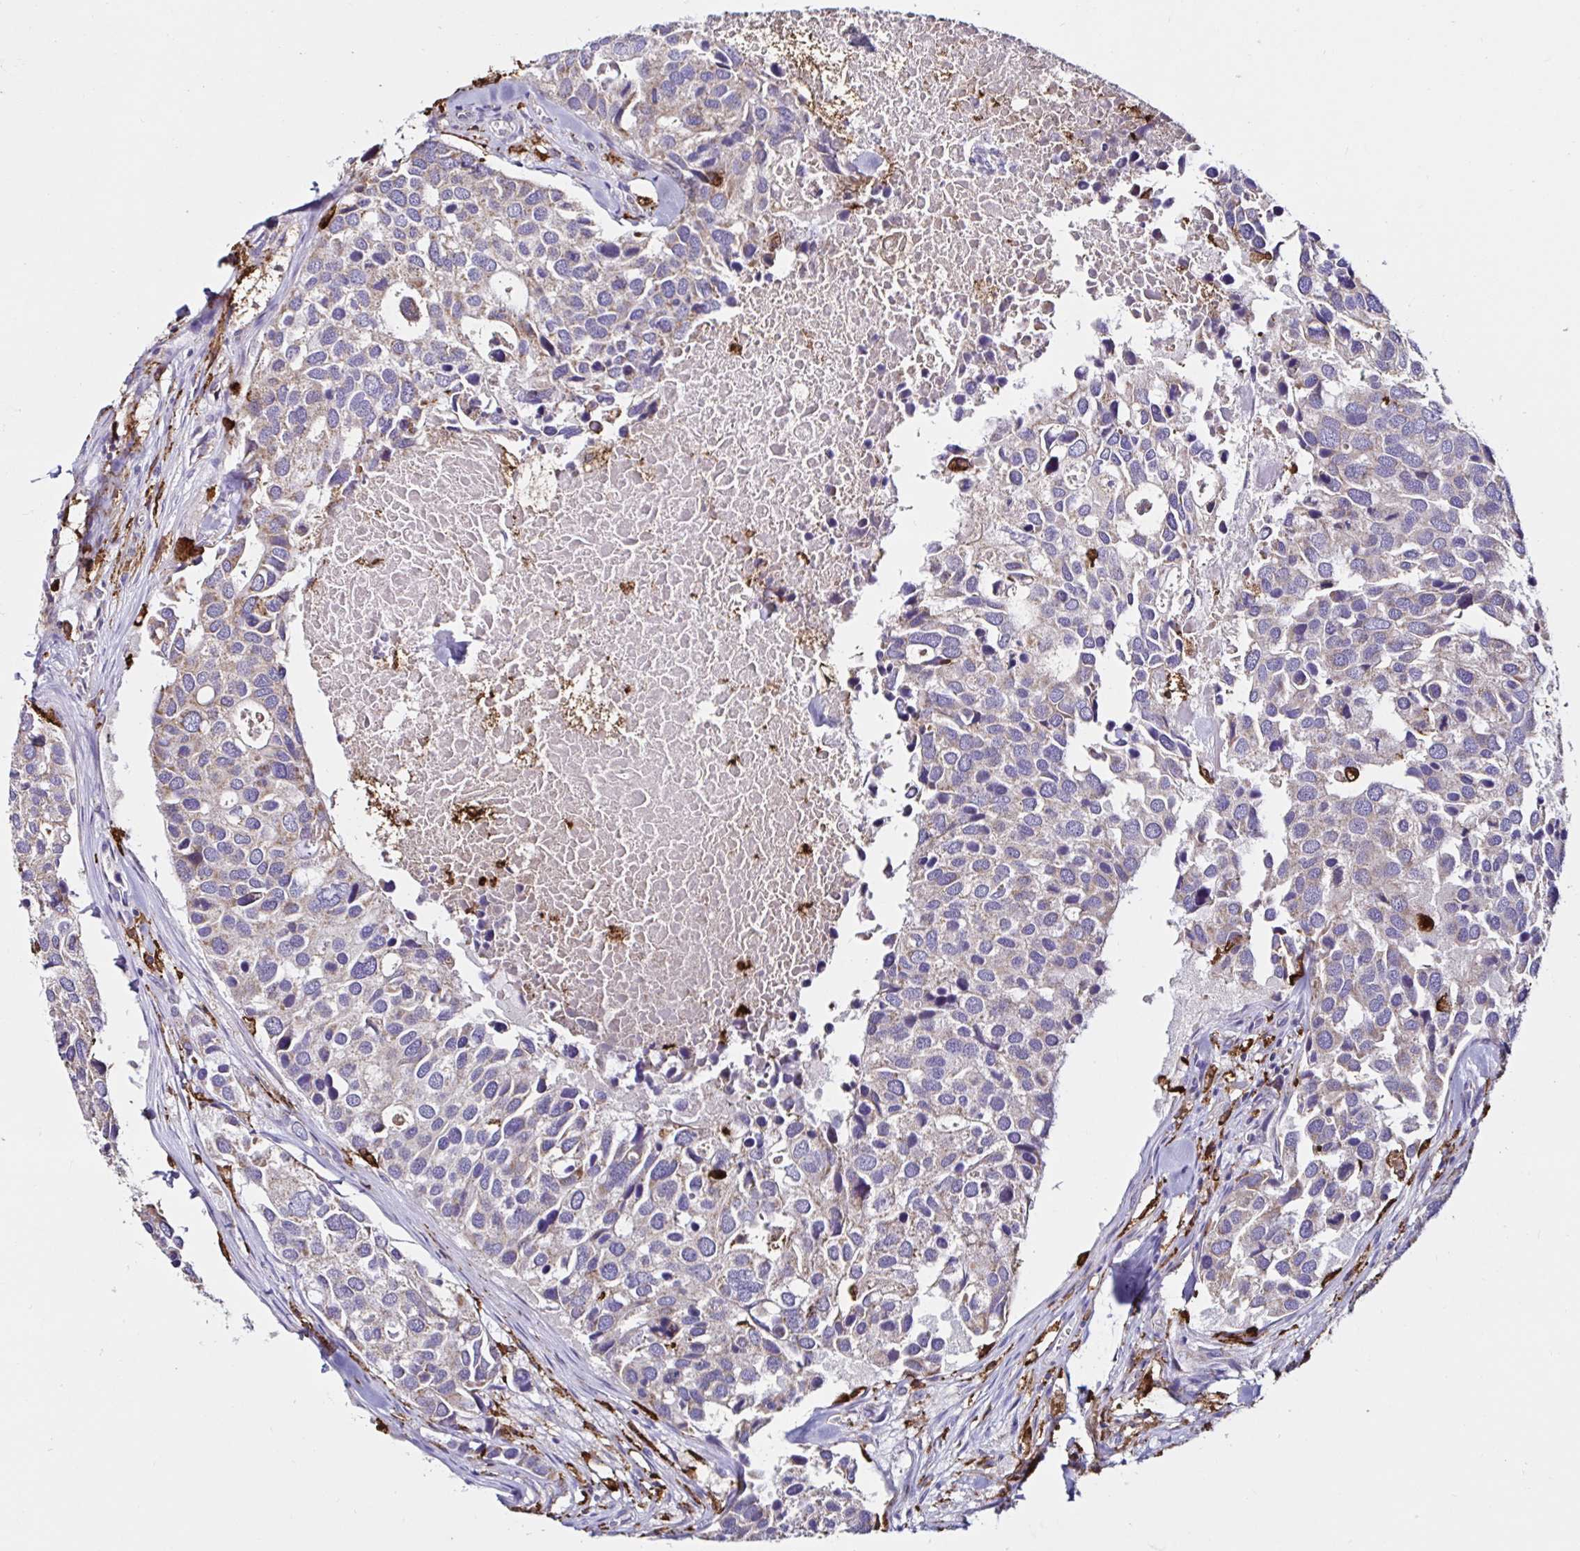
{"staining": {"intensity": "weak", "quantity": "25%-75%", "location": "cytoplasmic/membranous"}, "tissue": "breast cancer", "cell_type": "Tumor cells", "image_type": "cancer", "snomed": [{"axis": "morphology", "description": "Duct carcinoma"}, {"axis": "topography", "description": "Breast"}], "caption": "IHC (DAB (3,3'-diaminobenzidine)) staining of breast cancer displays weak cytoplasmic/membranous protein positivity in about 25%-75% of tumor cells. (DAB IHC with brightfield microscopy, high magnification).", "gene": "MSR1", "patient": {"sex": "female", "age": 83}}